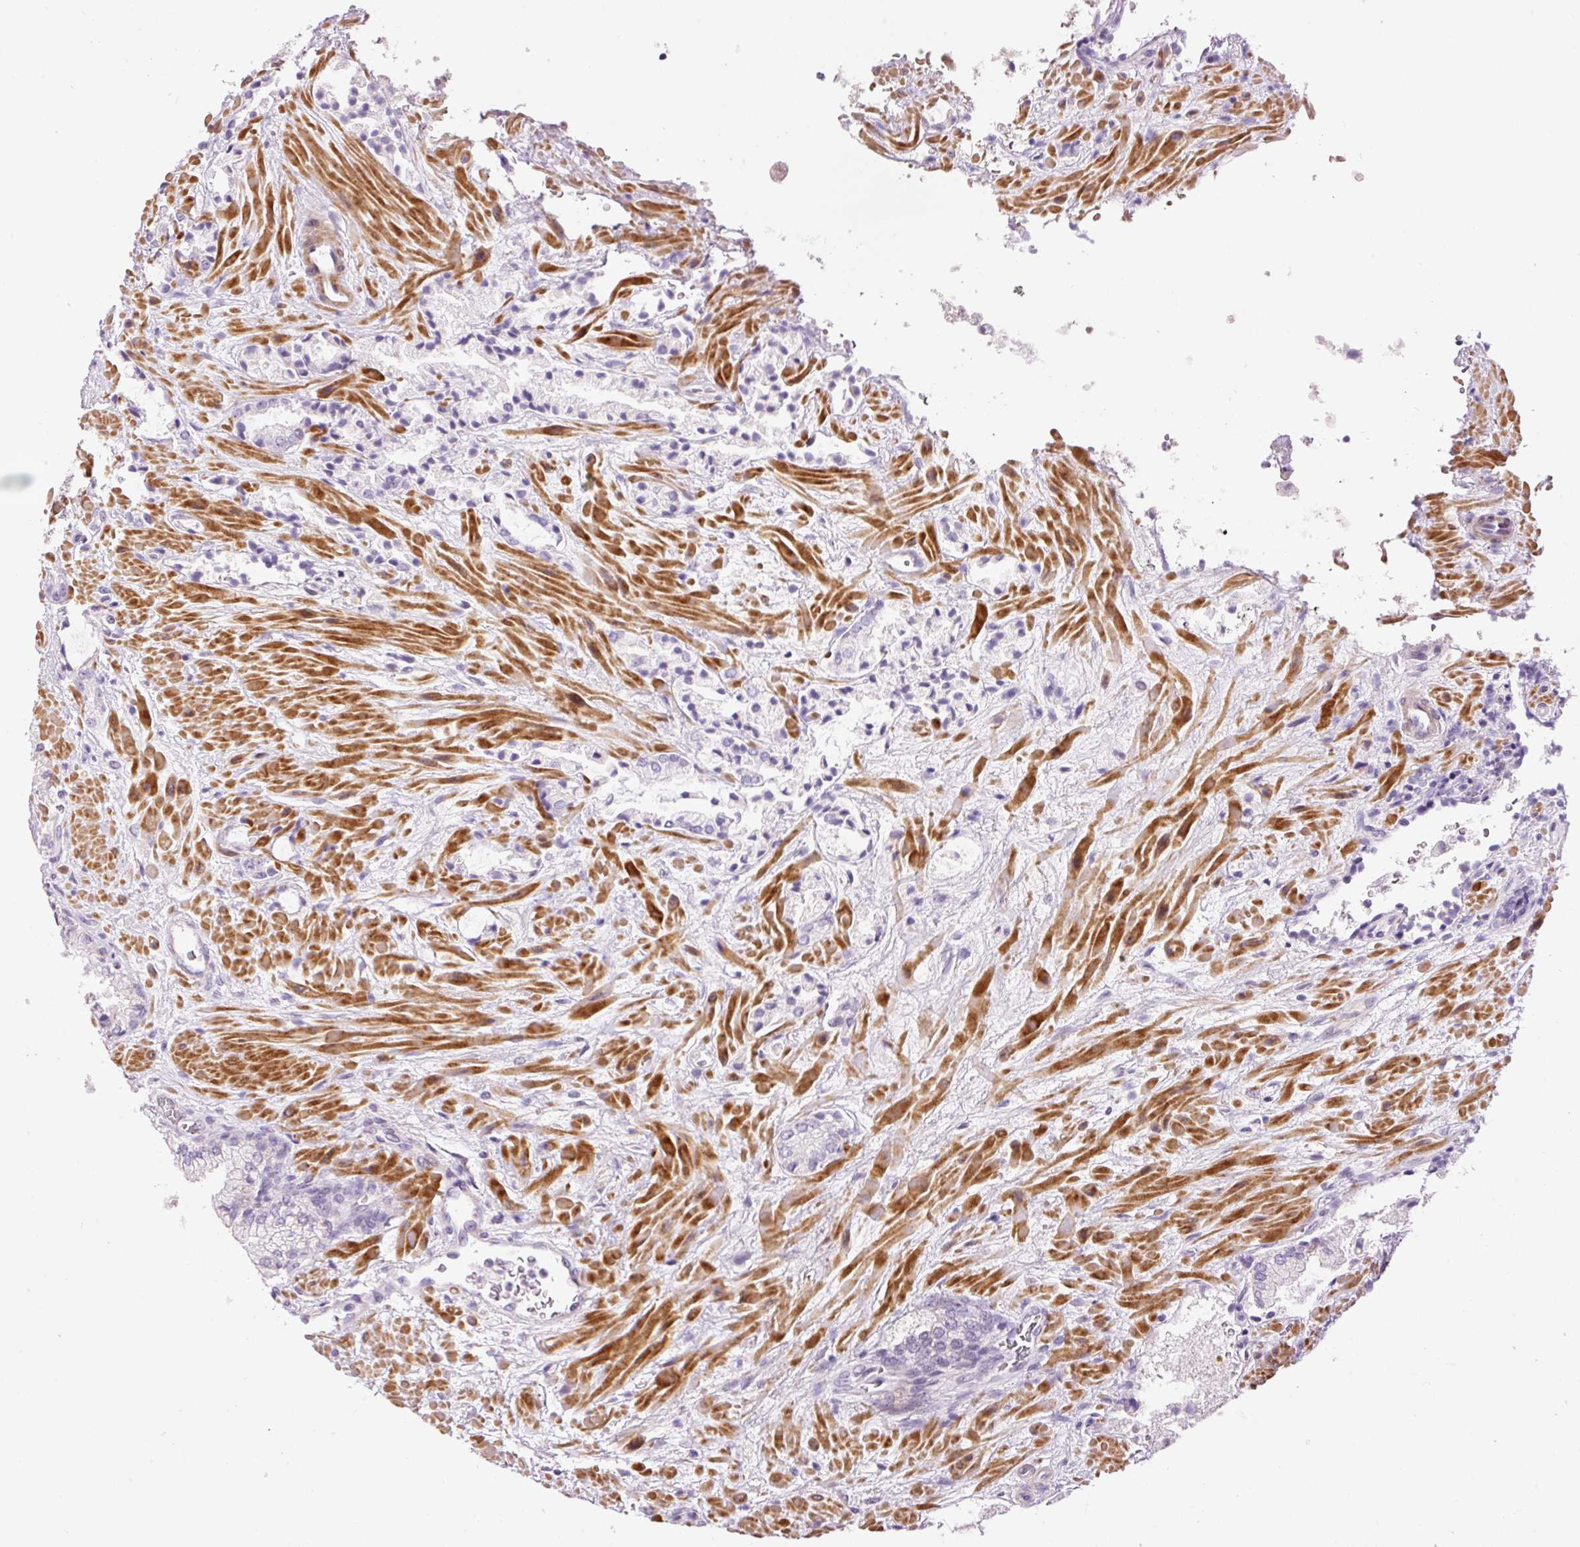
{"staining": {"intensity": "negative", "quantity": "none", "location": "none"}, "tissue": "prostate cancer", "cell_type": "Tumor cells", "image_type": "cancer", "snomed": [{"axis": "morphology", "description": "Adenocarcinoma, High grade"}, {"axis": "topography", "description": "Prostate"}], "caption": "Prostate cancer stained for a protein using immunohistochemistry (IHC) shows no positivity tumor cells.", "gene": "HNF1A", "patient": {"sex": "male", "age": 68}}